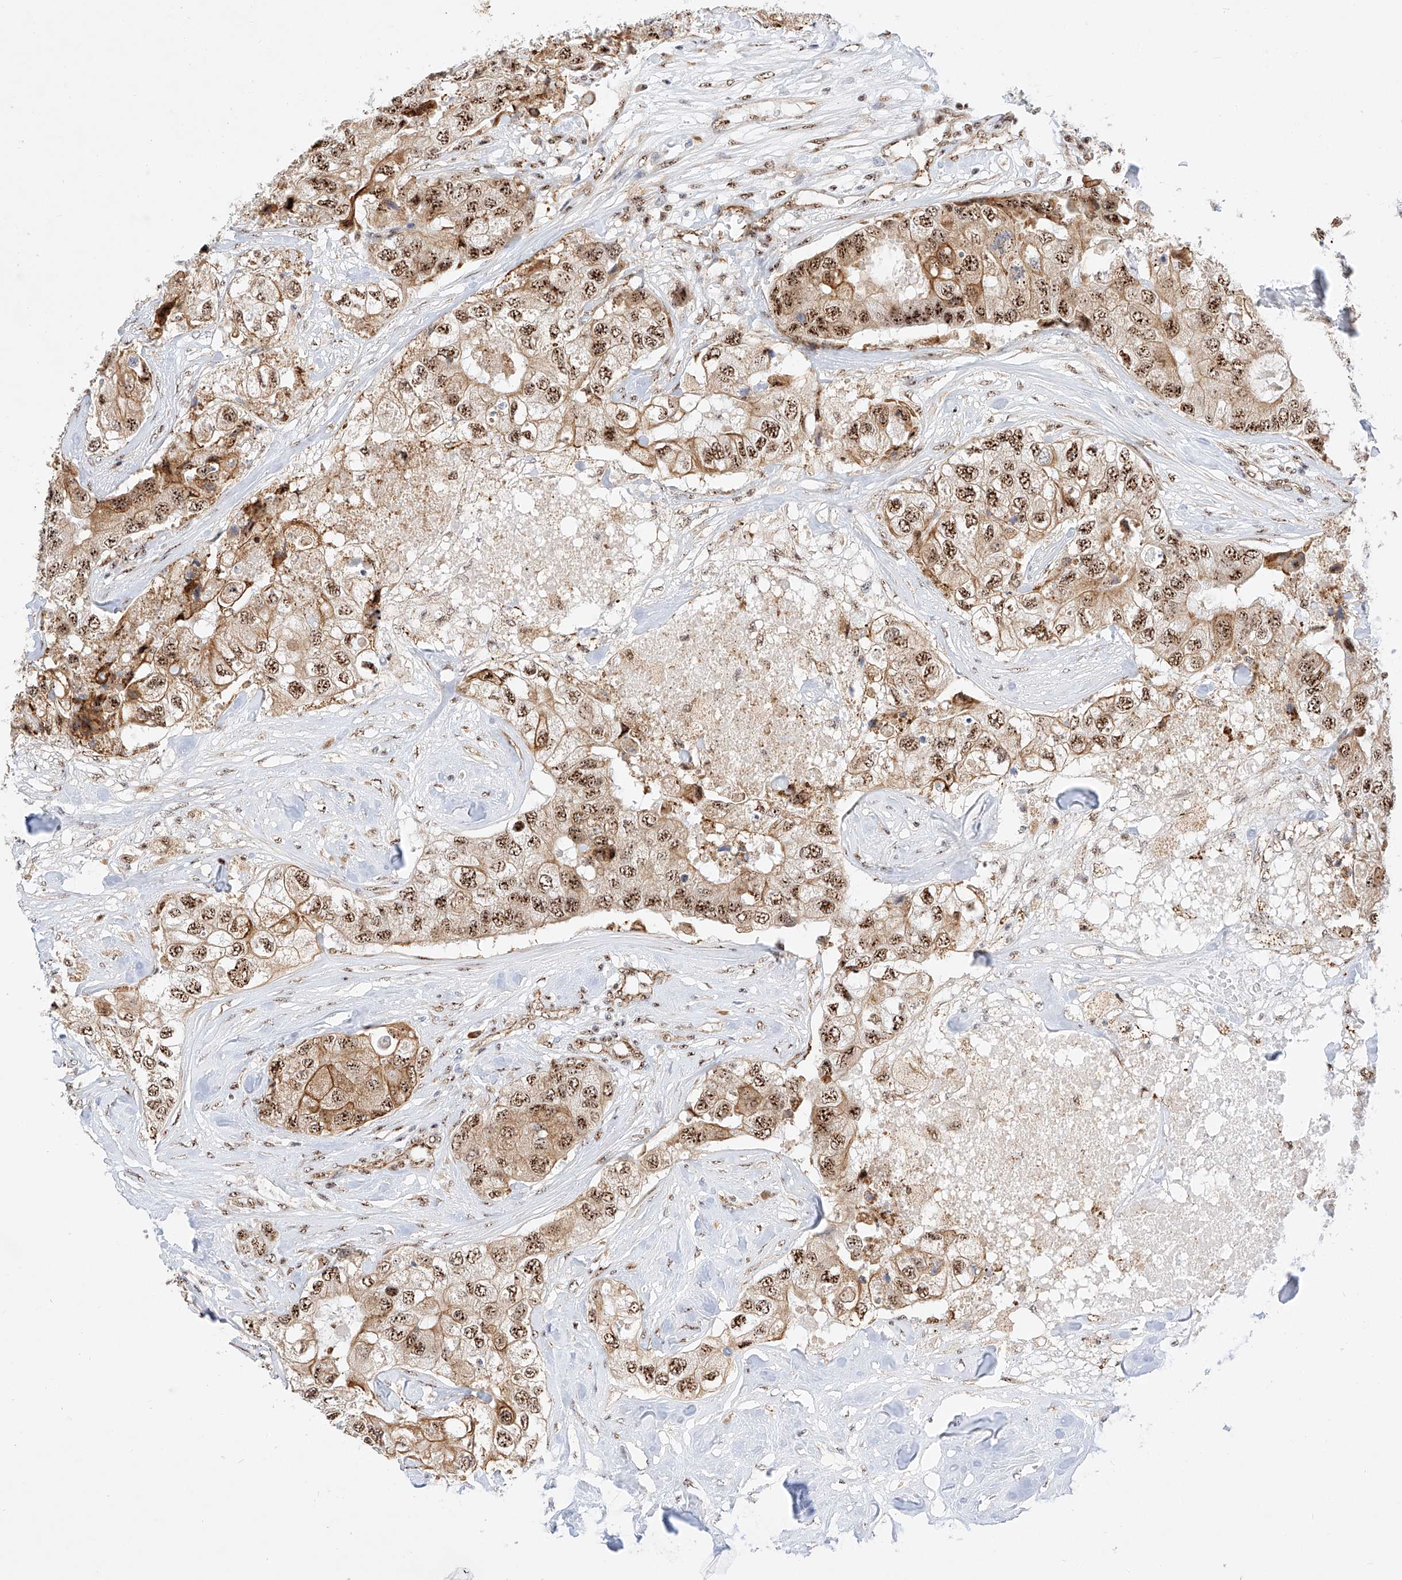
{"staining": {"intensity": "strong", "quantity": ">75%", "location": "nuclear"}, "tissue": "breast cancer", "cell_type": "Tumor cells", "image_type": "cancer", "snomed": [{"axis": "morphology", "description": "Duct carcinoma"}, {"axis": "topography", "description": "Breast"}], "caption": "Protein analysis of breast cancer tissue exhibits strong nuclear expression in approximately >75% of tumor cells.", "gene": "ATXN7L2", "patient": {"sex": "female", "age": 62}}